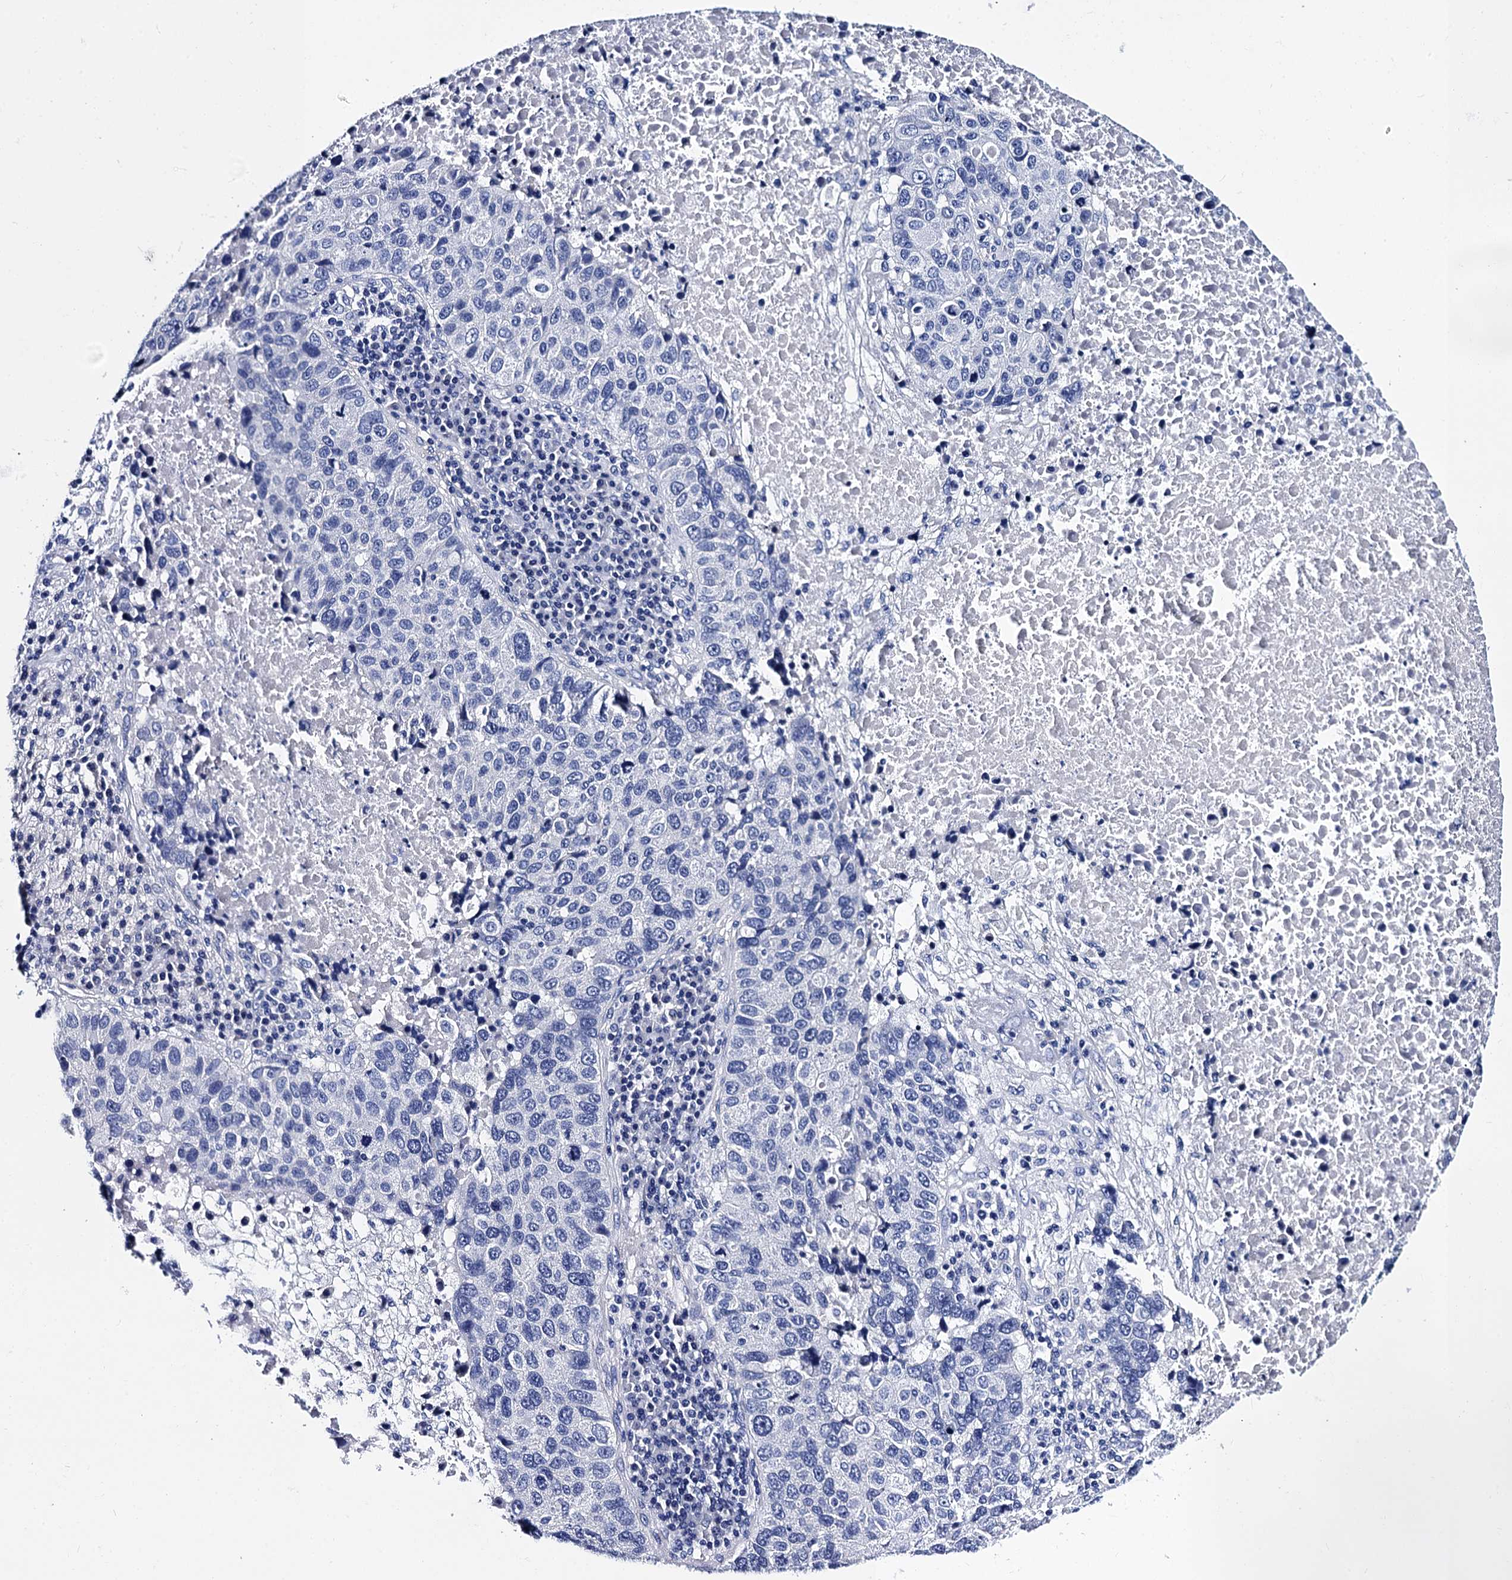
{"staining": {"intensity": "negative", "quantity": "none", "location": "none"}, "tissue": "lung cancer", "cell_type": "Tumor cells", "image_type": "cancer", "snomed": [{"axis": "morphology", "description": "Squamous cell carcinoma, NOS"}, {"axis": "topography", "description": "Lung"}], "caption": "DAB immunohistochemical staining of human lung squamous cell carcinoma shows no significant positivity in tumor cells.", "gene": "MYBPC3", "patient": {"sex": "male", "age": 73}}